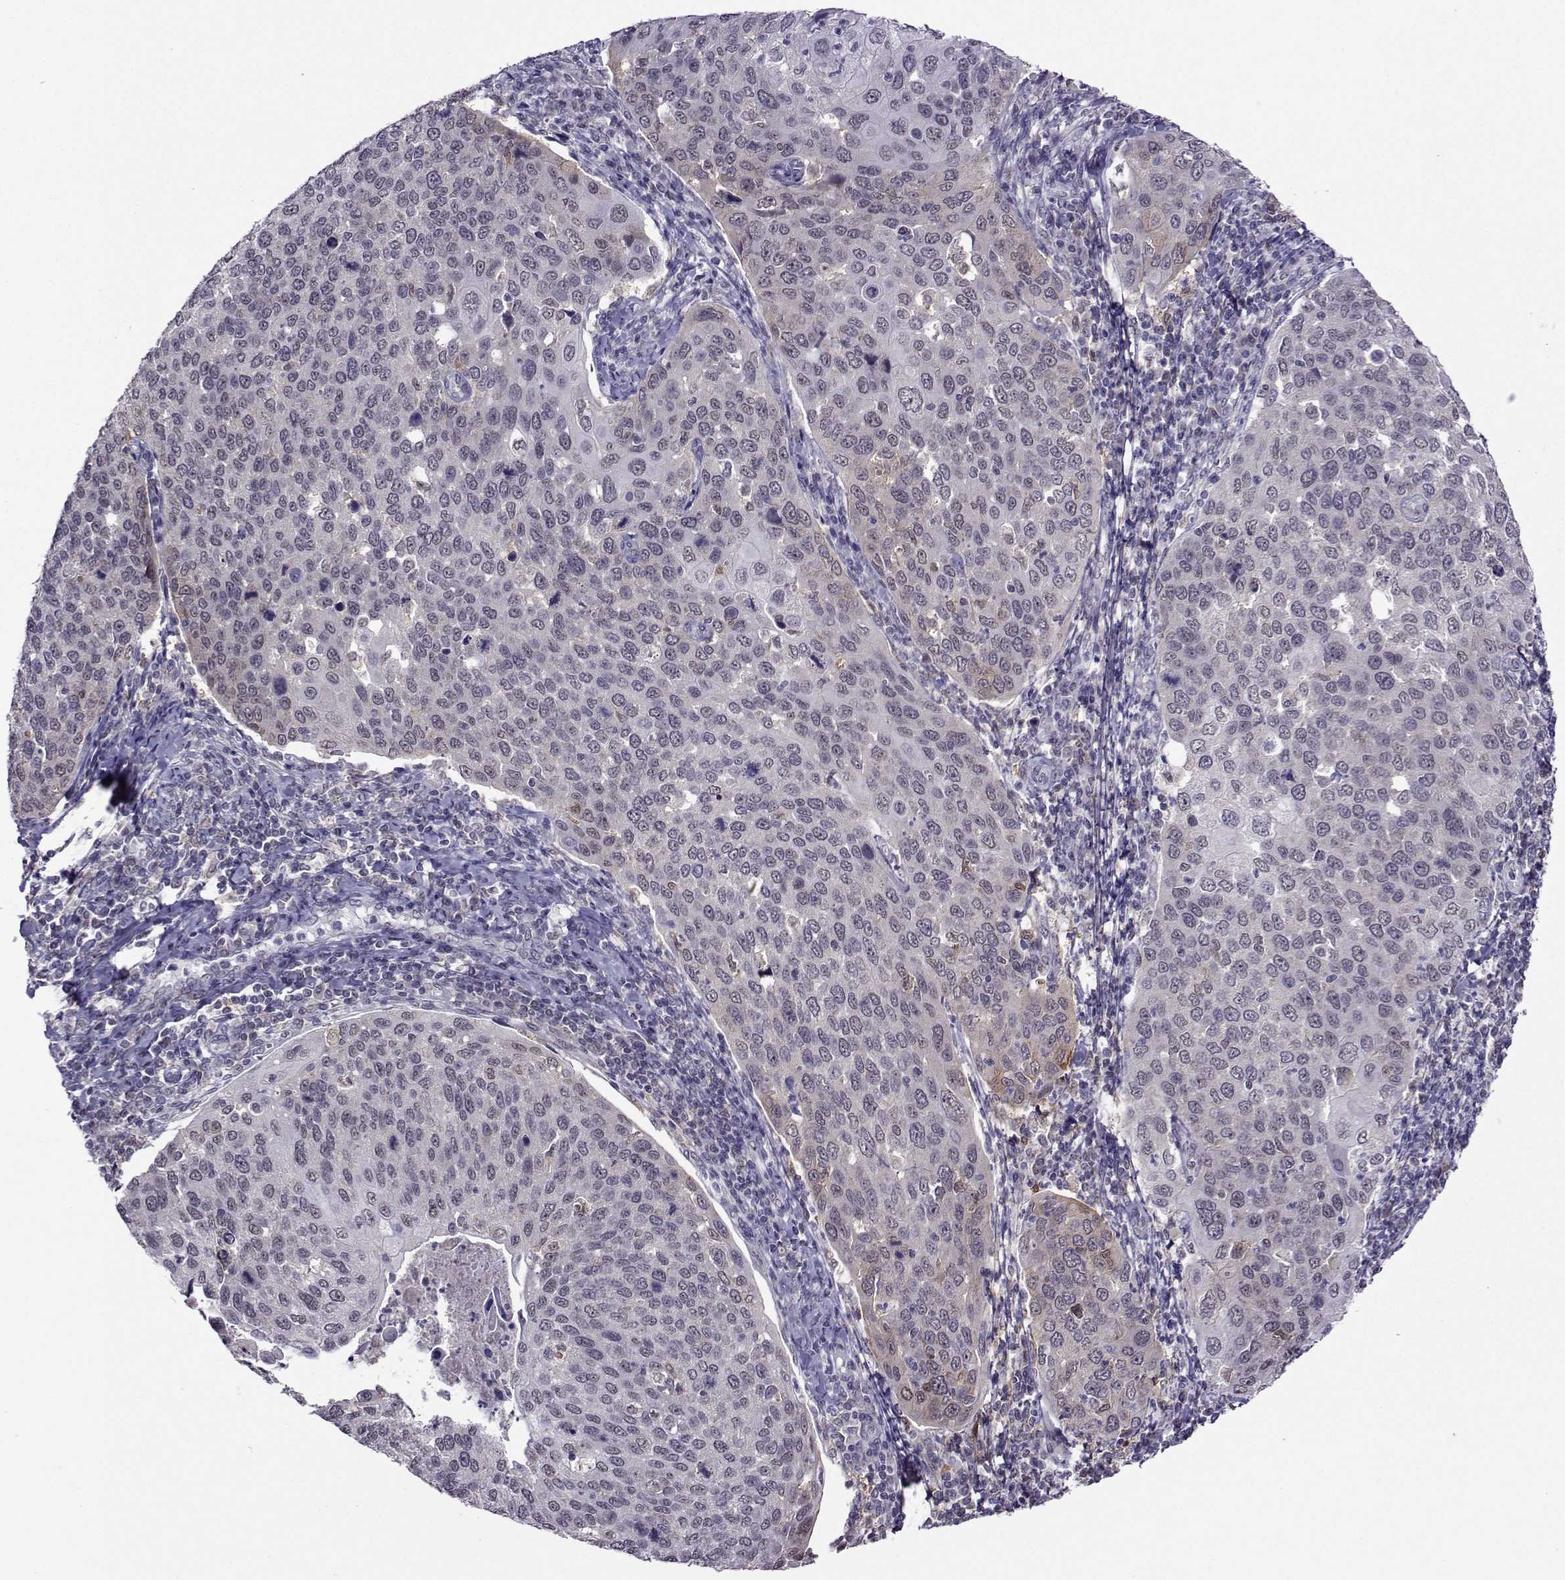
{"staining": {"intensity": "weak", "quantity": "<25%", "location": "cytoplasmic/membranous"}, "tissue": "cervical cancer", "cell_type": "Tumor cells", "image_type": "cancer", "snomed": [{"axis": "morphology", "description": "Squamous cell carcinoma, NOS"}, {"axis": "topography", "description": "Cervix"}], "caption": "Cervical squamous cell carcinoma was stained to show a protein in brown. There is no significant staining in tumor cells.", "gene": "DDX20", "patient": {"sex": "female", "age": 54}}